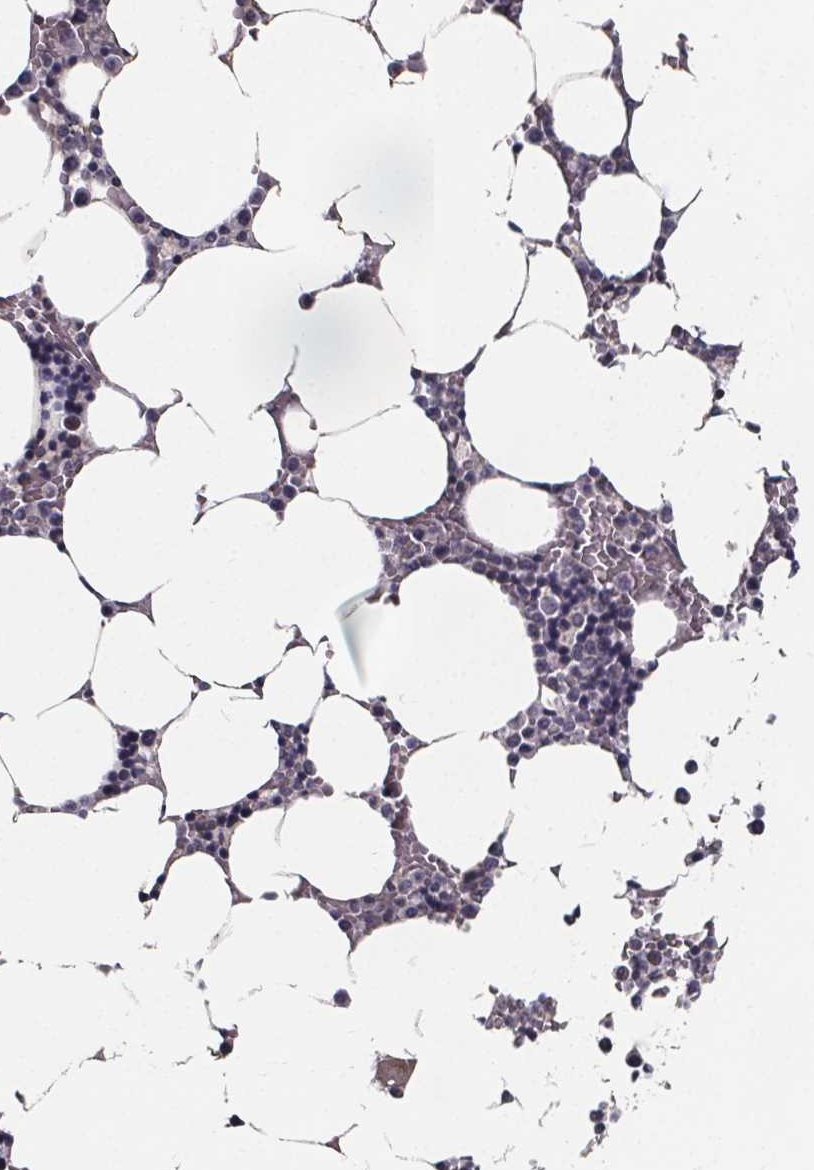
{"staining": {"intensity": "negative", "quantity": "none", "location": "none"}, "tissue": "bone marrow", "cell_type": "Hematopoietic cells", "image_type": "normal", "snomed": [{"axis": "morphology", "description": "Normal tissue, NOS"}, {"axis": "topography", "description": "Bone marrow"}], "caption": "This micrograph is of normal bone marrow stained with immunohistochemistry to label a protein in brown with the nuclei are counter-stained blue. There is no staining in hematopoietic cells.", "gene": "NDST1", "patient": {"sex": "female", "age": 52}}